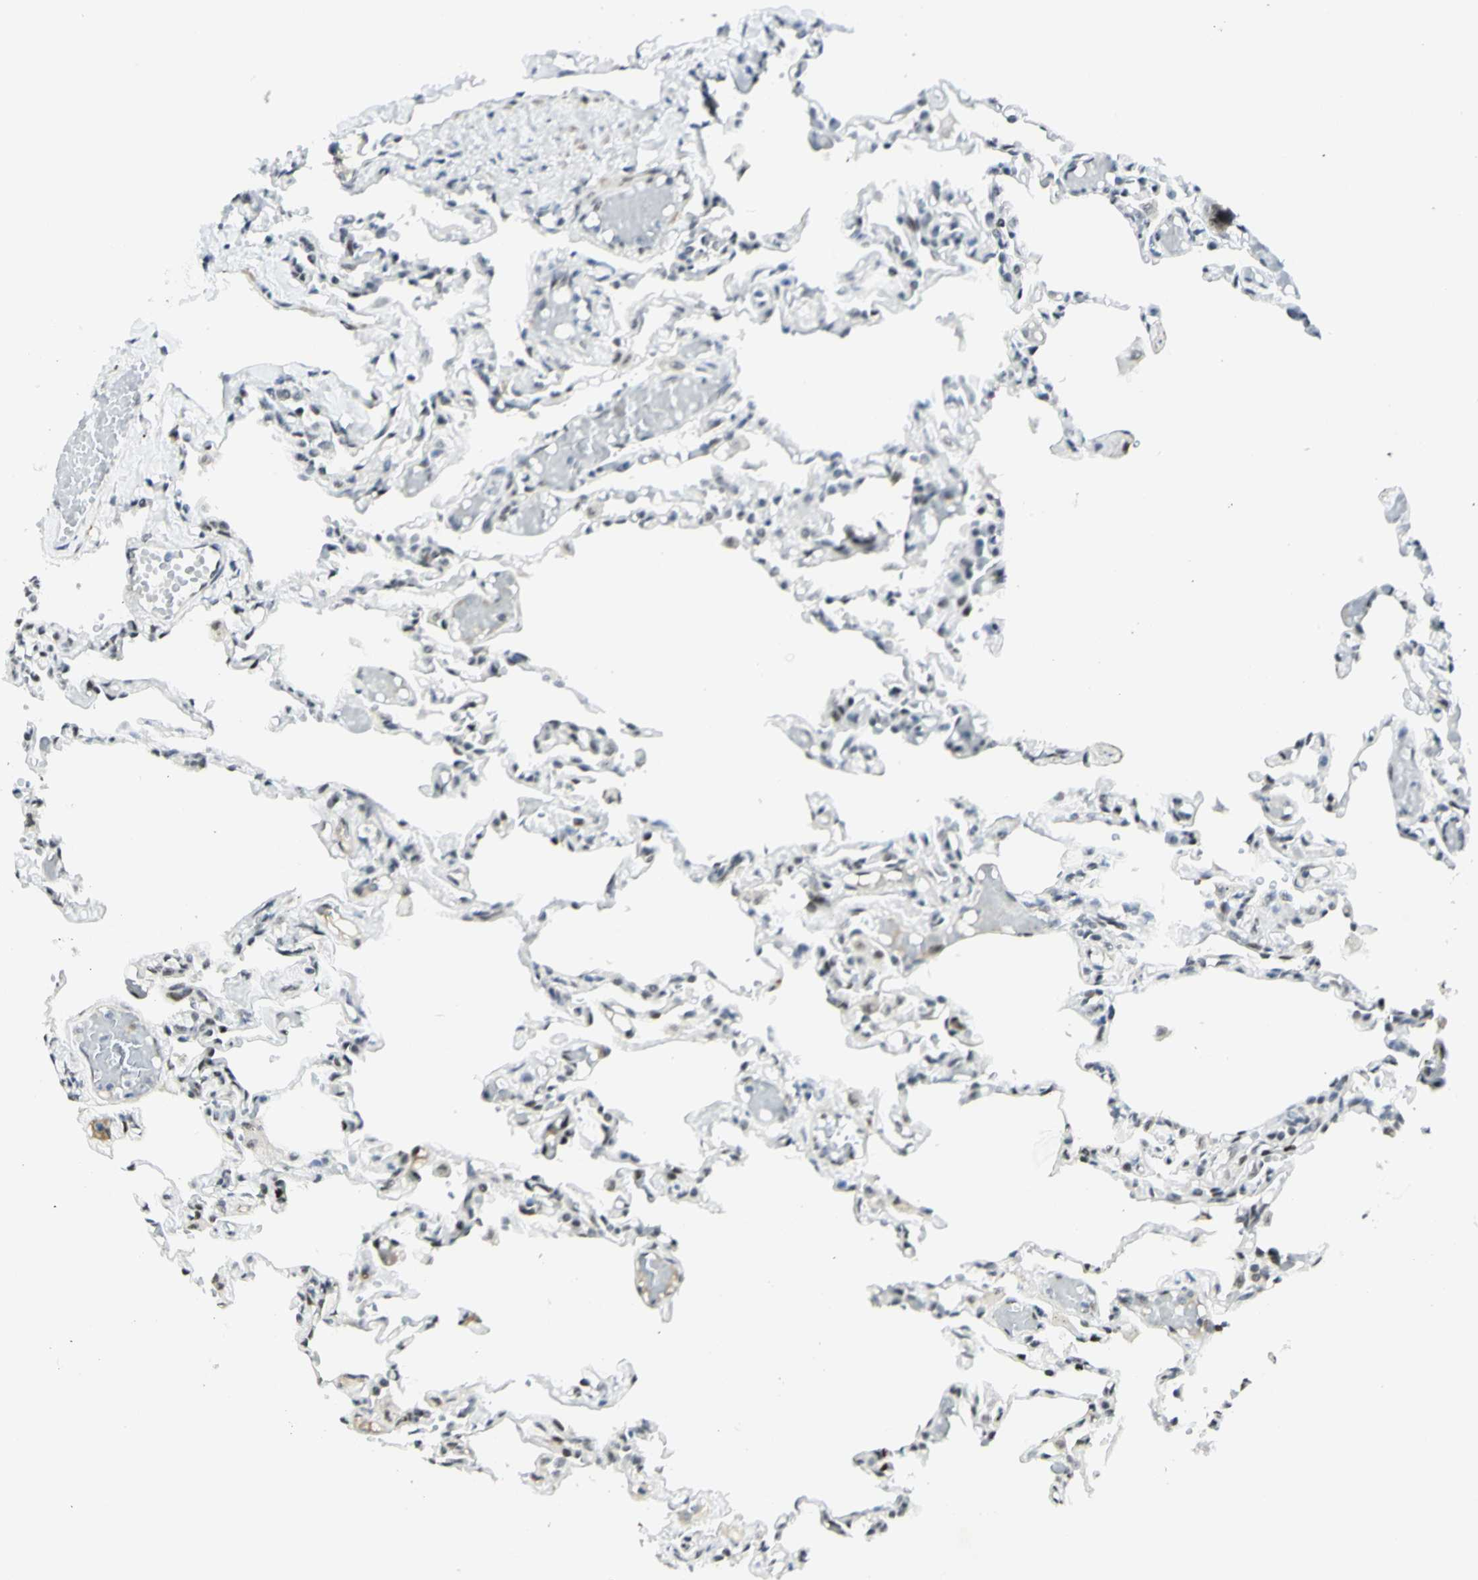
{"staining": {"intensity": "weak", "quantity": "25%-75%", "location": "cytoplasmic/membranous,nuclear"}, "tissue": "lung", "cell_type": "Alveolar cells", "image_type": "normal", "snomed": [{"axis": "morphology", "description": "Normal tissue, NOS"}, {"axis": "topography", "description": "Lung"}], "caption": "This is a micrograph of immunohistochemistry (IHC) staining of normal lung, which shows weak expression in the cytoplasmic/membranous,nuclear of alveolar cells.", "gene": "DDX1", "patient": {"sex": "male", "age": 21}}